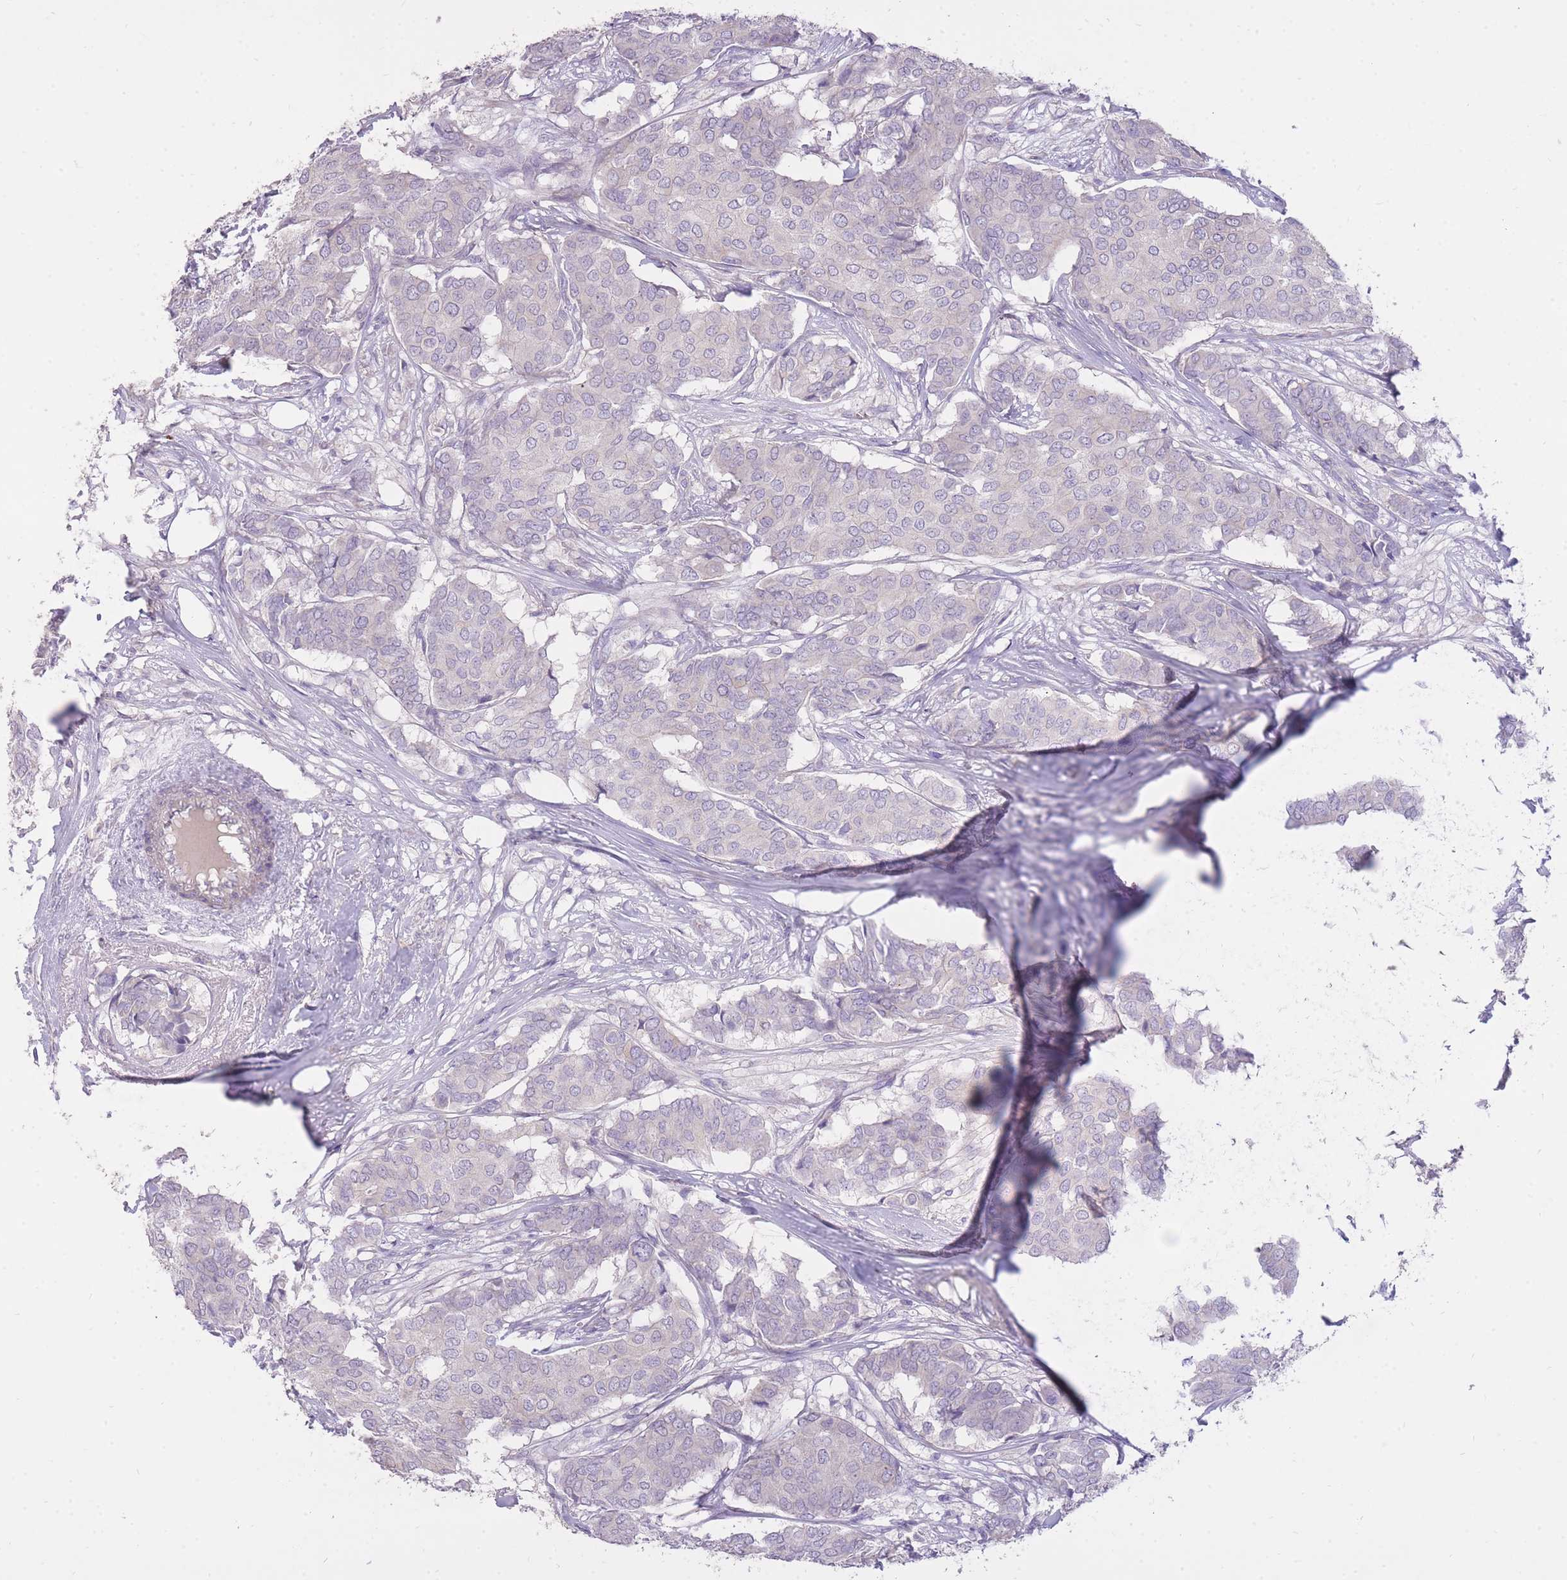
{"staining": {"intensity": "negative", "quantity": "none", "location": "none"}, "tissue": "breast cancer", "cell_type": "Tumor cells", "image_type": "cancer", "snomed": [{"axis": "morphology", "description": "Duct carcinoma"}, {"axis": "topography", "description": "Breast"}], "caption": "There is no significant expression in tumor cells of infiltrating ductal carcinoma (breast).", "gene": "FRG2C", "patient": {"sex": "female", "age": 75}}